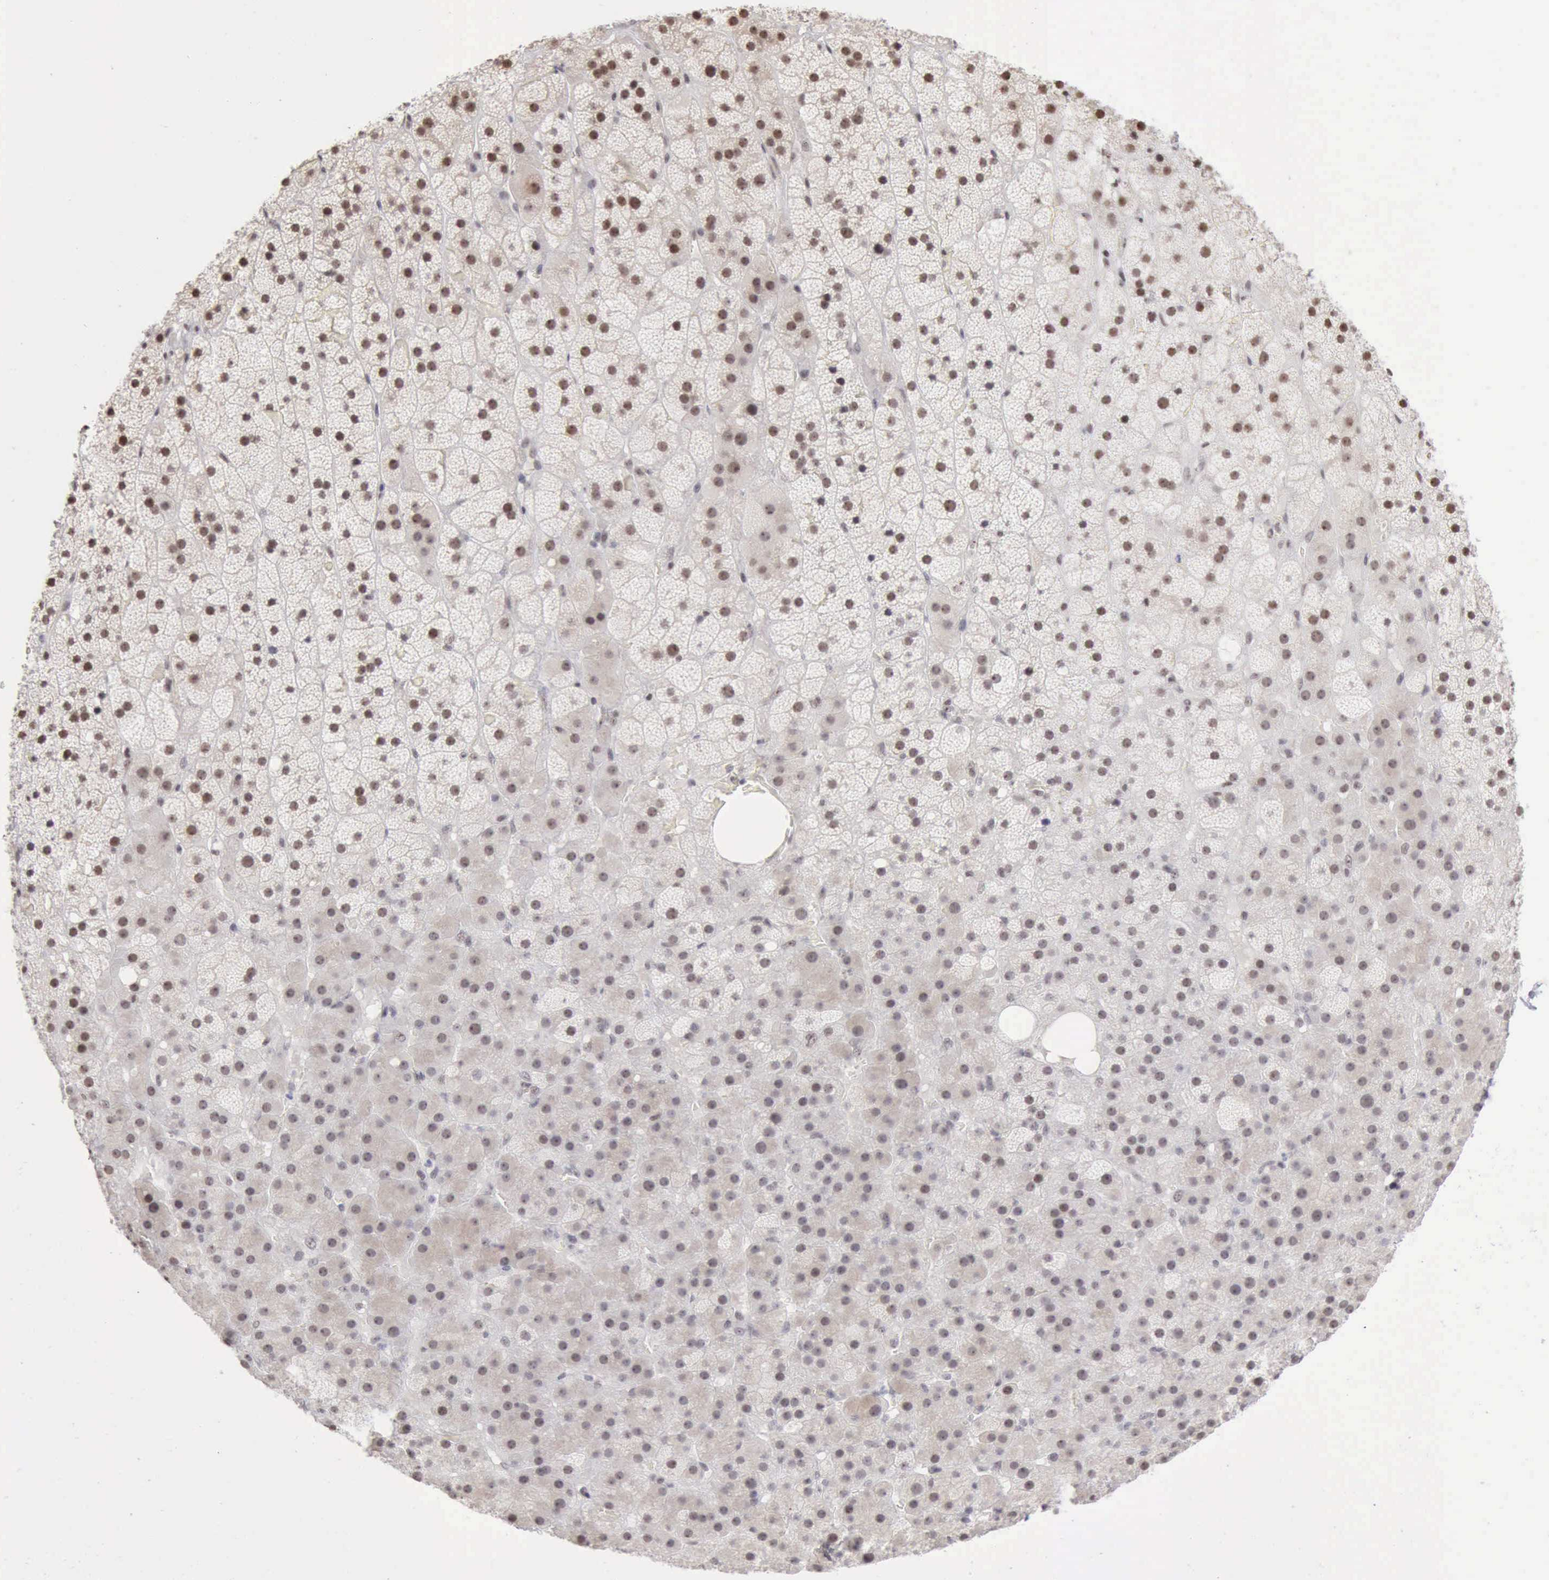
{"staining": {"intensity": "weak", "quantity": "25%-75%", "location": "nuclear"}, "tissue": "adrenal gland", "cell_type": "Glandular cells", "image_type": "normal", "snomed": [{"axis": "morphology", "description": "Normal tissue, NOS"}, {"axis": "topography", "description": "Adrenal gland"}], "caption": "A low amount of weak nuclear expression is seen in about 25%-75% of glandular cells in benign adrenal gland.", "gene": "TAF1", "patient": {"sex": "male", "age": 35}}